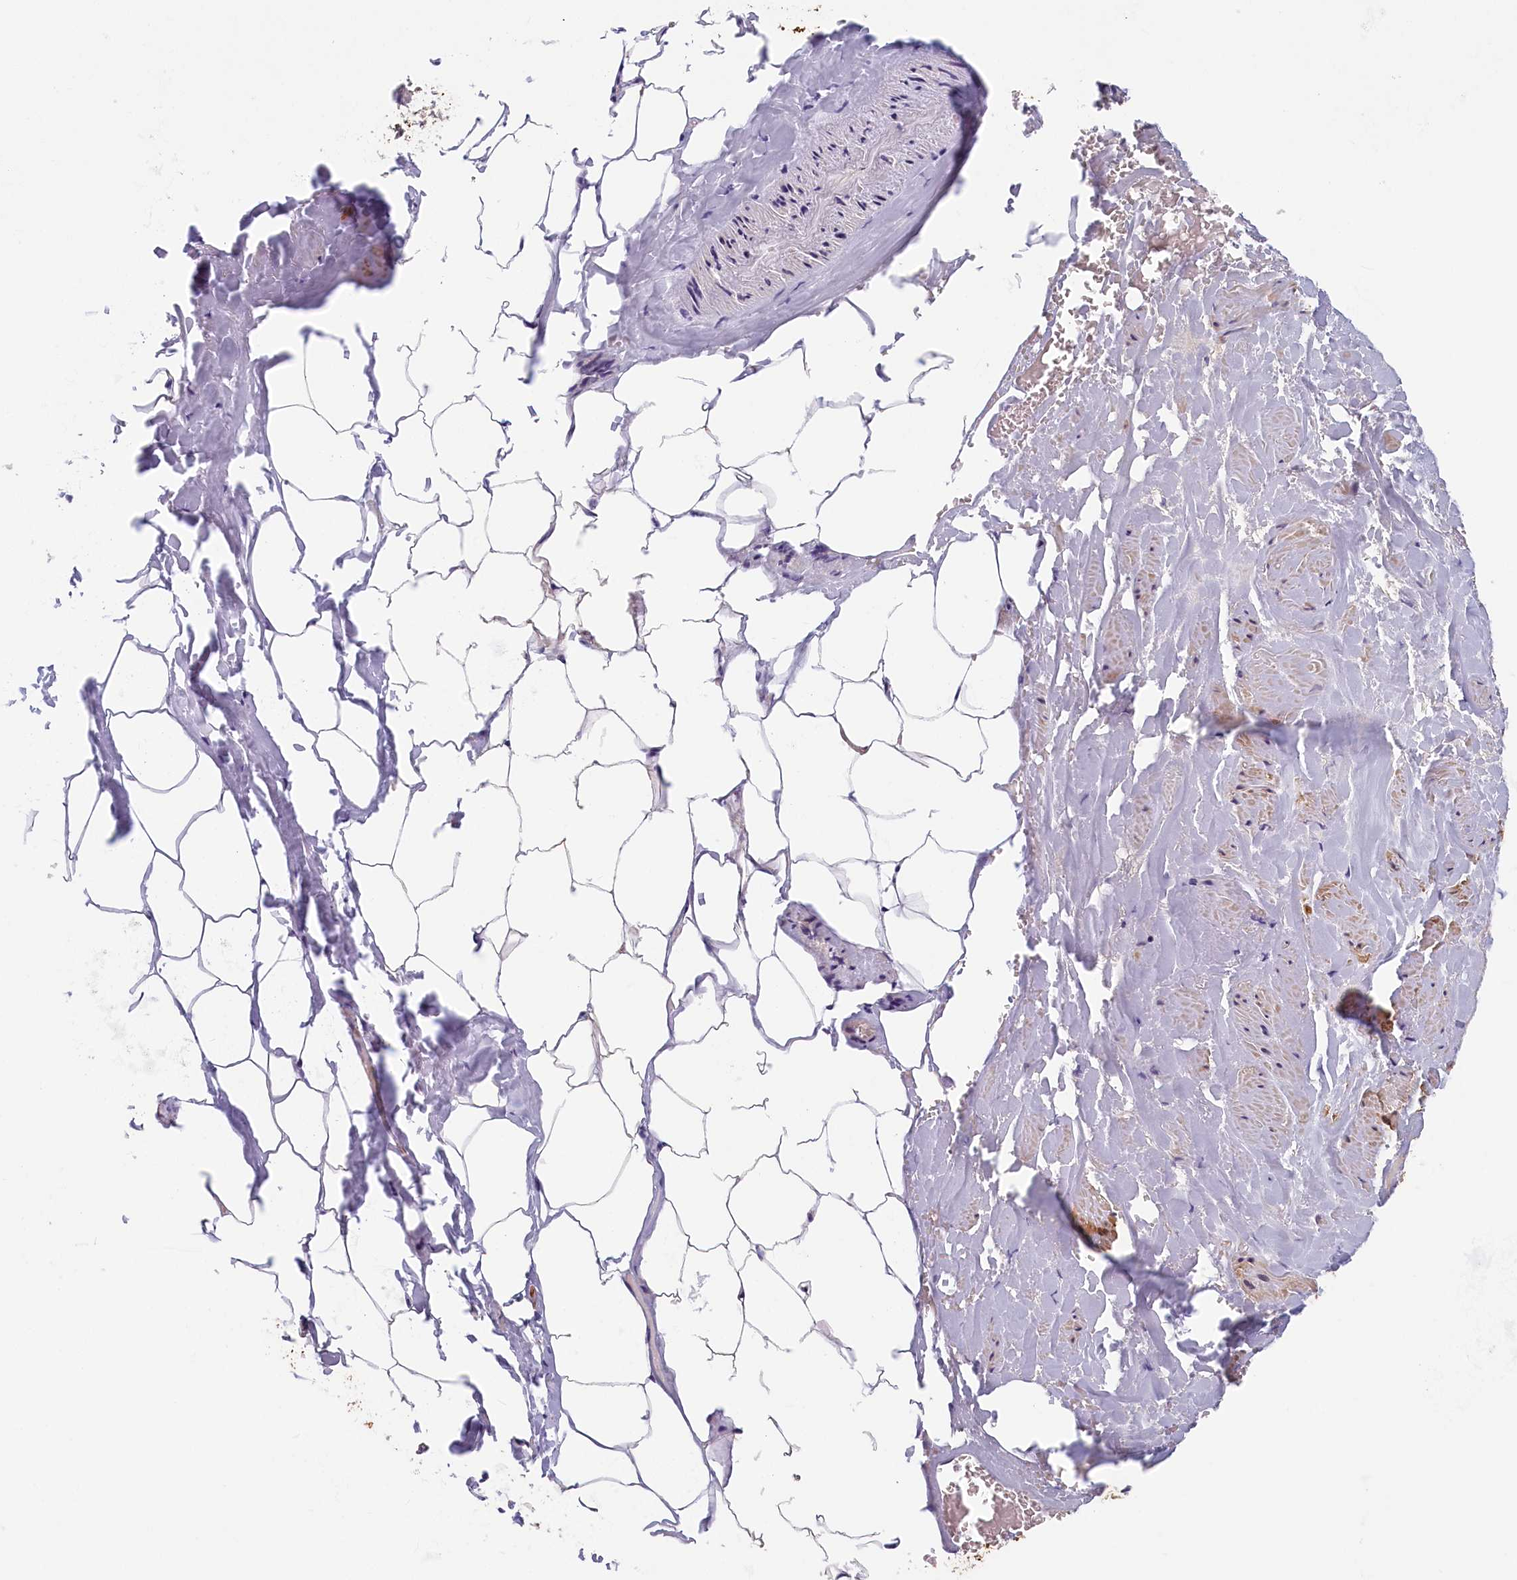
{"staining": {"intensity": "negative", "quantity": "none", "location": "none"}, "tissue": "adipose tissue", "cell_type": "Adipocytes", "image_type": "normal", "snomed": [{"axis": "morphology", "description": "Normal tissue, NOS"}, {"axis": "morphology", "description": "Adenocarcinoma, Low grade"}, {"axis": "topography", "description": "Prostate"}, {"axis": "topography", "description": "Peripheral nerve tissue"}], "caption": "Immunohistochemistry (IHC) histopathology image of unremarkable human adipose tissue stained for a protein (brown), which demonstrates no staining in adipocytes. (DAB immunohistochemistry (IHC) with hematoxylin counter stain).", "gene": "BCL2L13", "patient": {"sex": "male", "age": 63}}